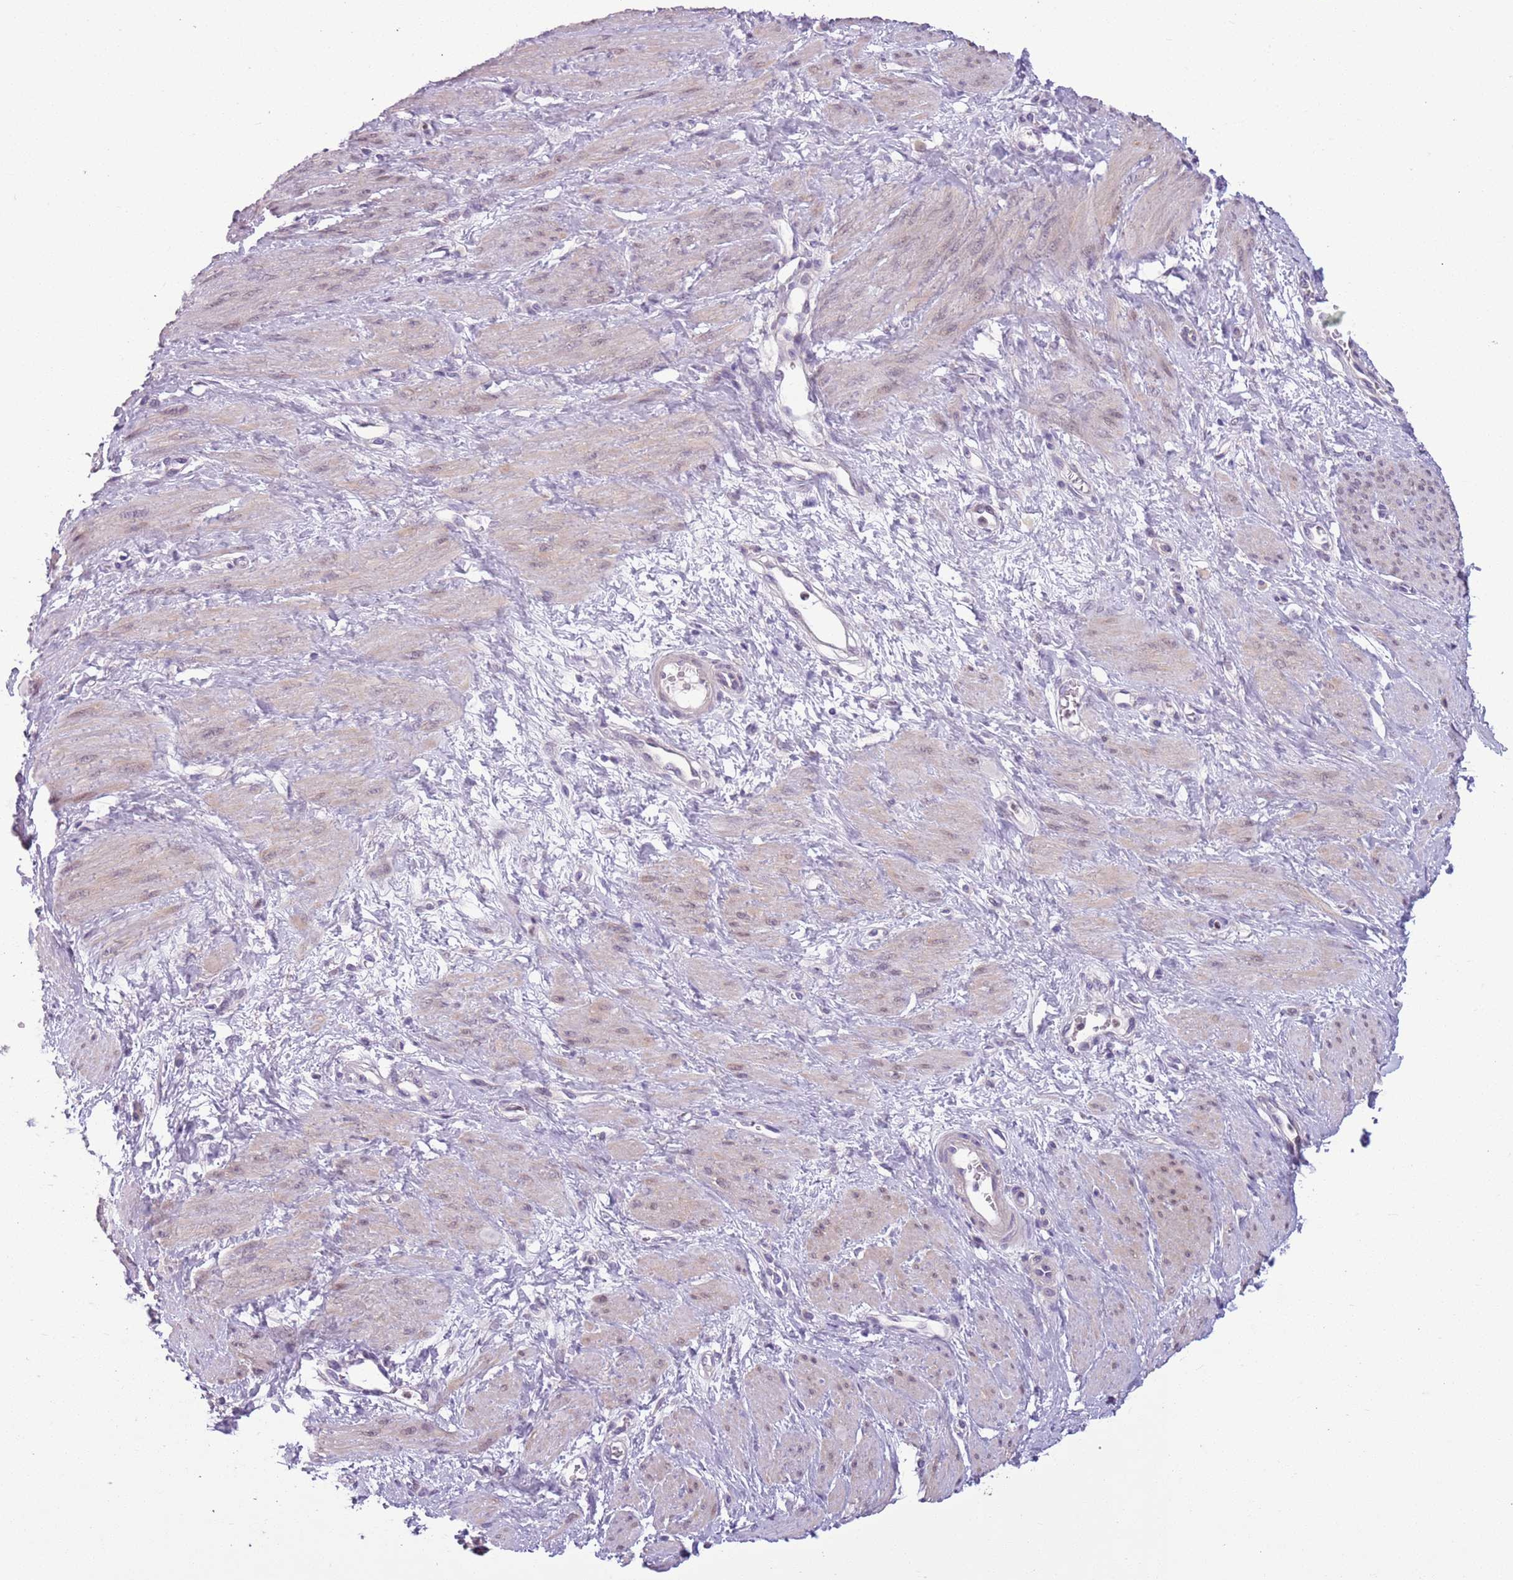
{"staining": {"intensity": "negative", "quantity": "none", "location": "none"}, "tissue": "smooth muscle", "cell_type": "Smooth muscle cells", "image_type": "normal", "snomed": [{"axis": "morphology", "description": "Normal tissue, NOS"}, {"axis": "topography", "description": "Smooth muscle"}, {"axis": "topography", "description": "Uterus"}], "caption": "High power microscopy photomicrograph of an immunohistochemistry image of unremarkable smooth muscle, revealing no significant expression in smooth muscle cells. (DAB IHC, high magnification).", "gene": "ADCY7", "patient": {"sex": "female", "age": 39}}